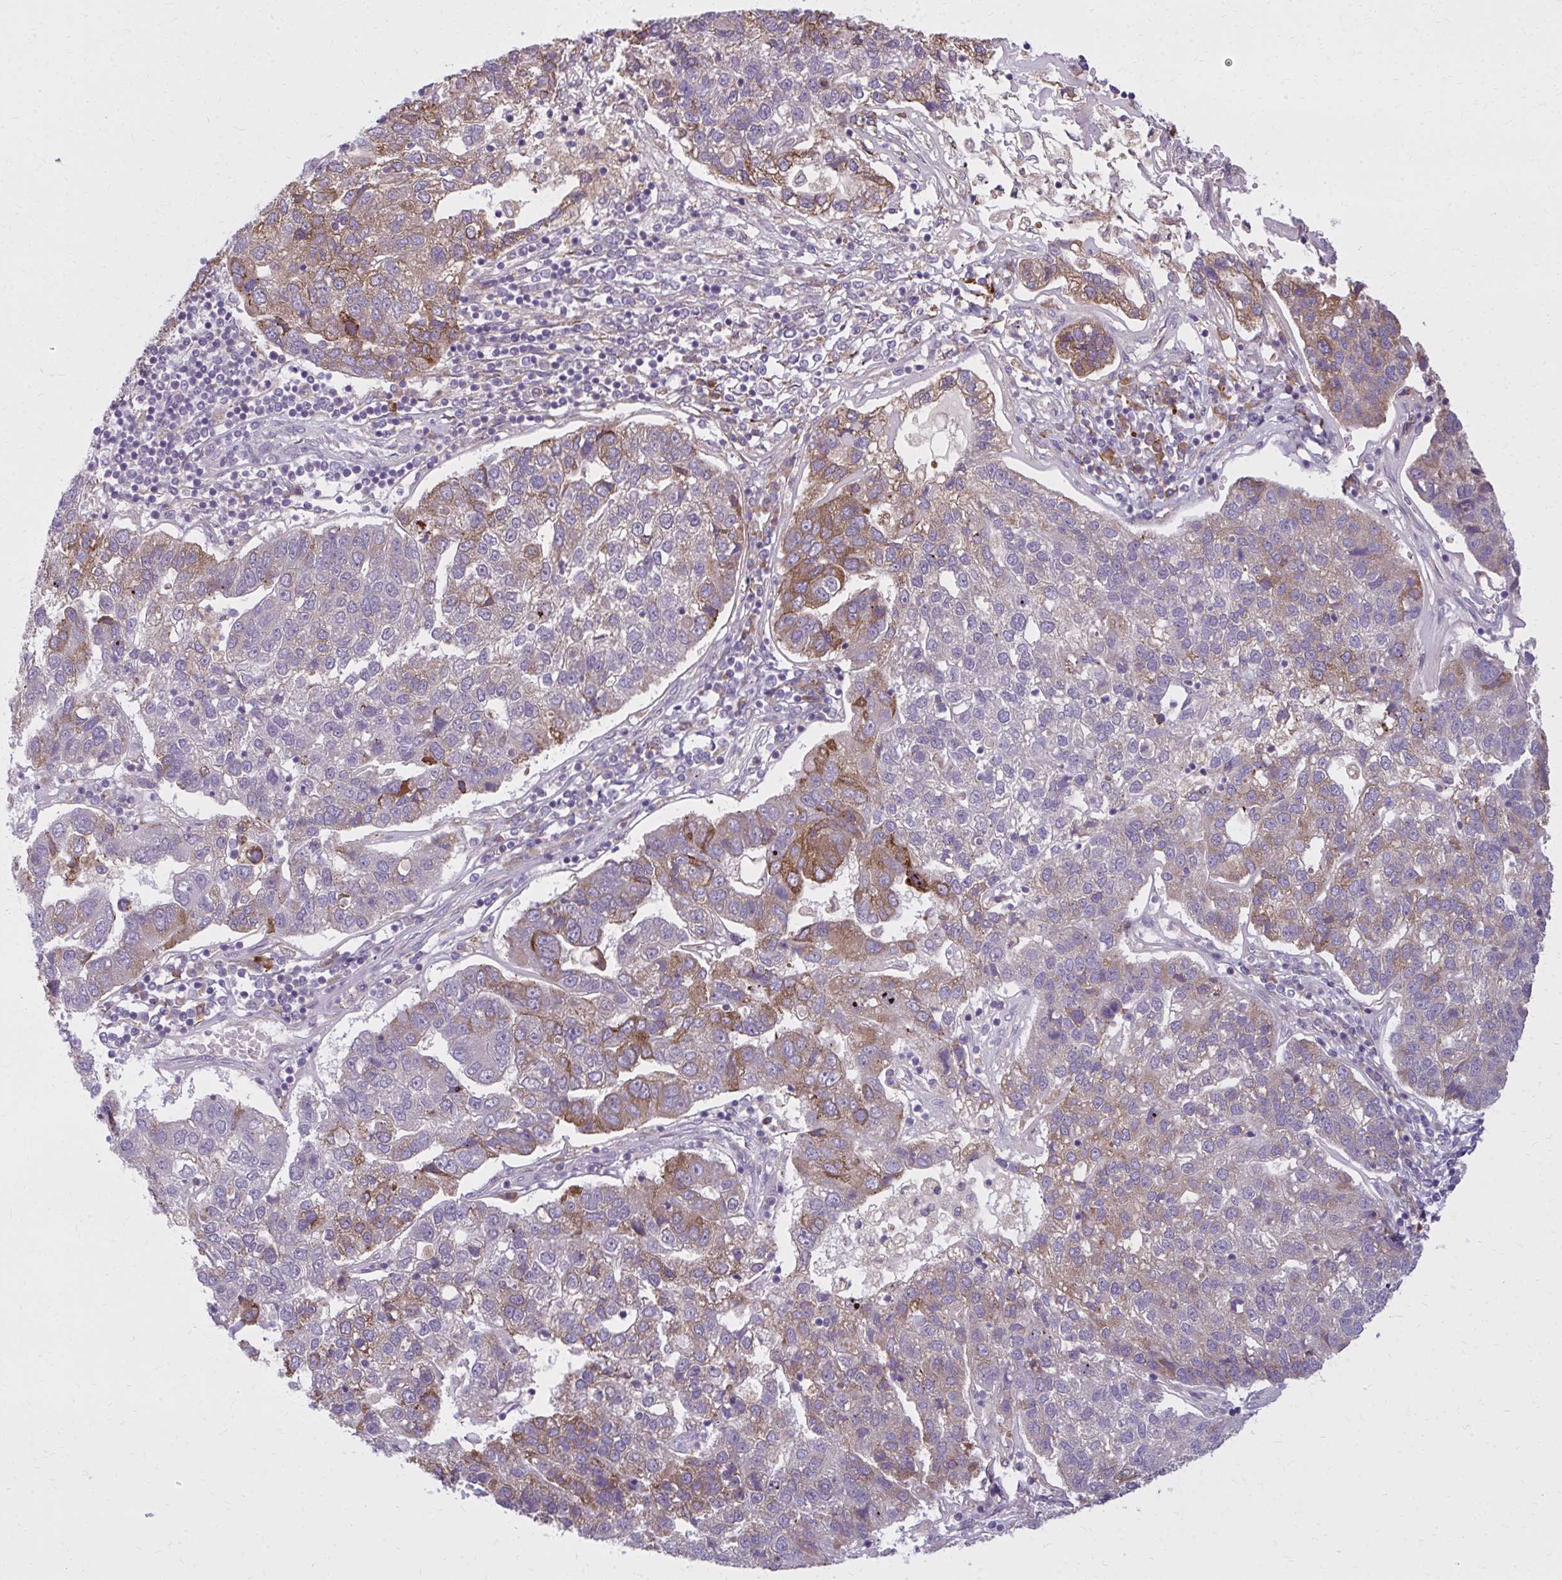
{"staining": {"intensity": "moderate", "quantity": "25%-75%", "location": "cytoplasmic/membranous"}, "tissue": "pancreatic cancer", "cell_type": "Tumor cells", "image_type": "cancer", "snomed": [{"axis": "morphology", "description": "Adenocarcinoma, NOS"}, {"axis": "topography", "description": "Pancreas"}], "caption": "Pancreatic cancer (adenocarcinoma) stained for a protein reveals moderate cytoplasmic/membranous positivity in tumor cells. Ihc stains the protein in brown and the nuclei are stained blue.", "gene": "CEMP1", "patient": {"sex": "female", "age": 61}}